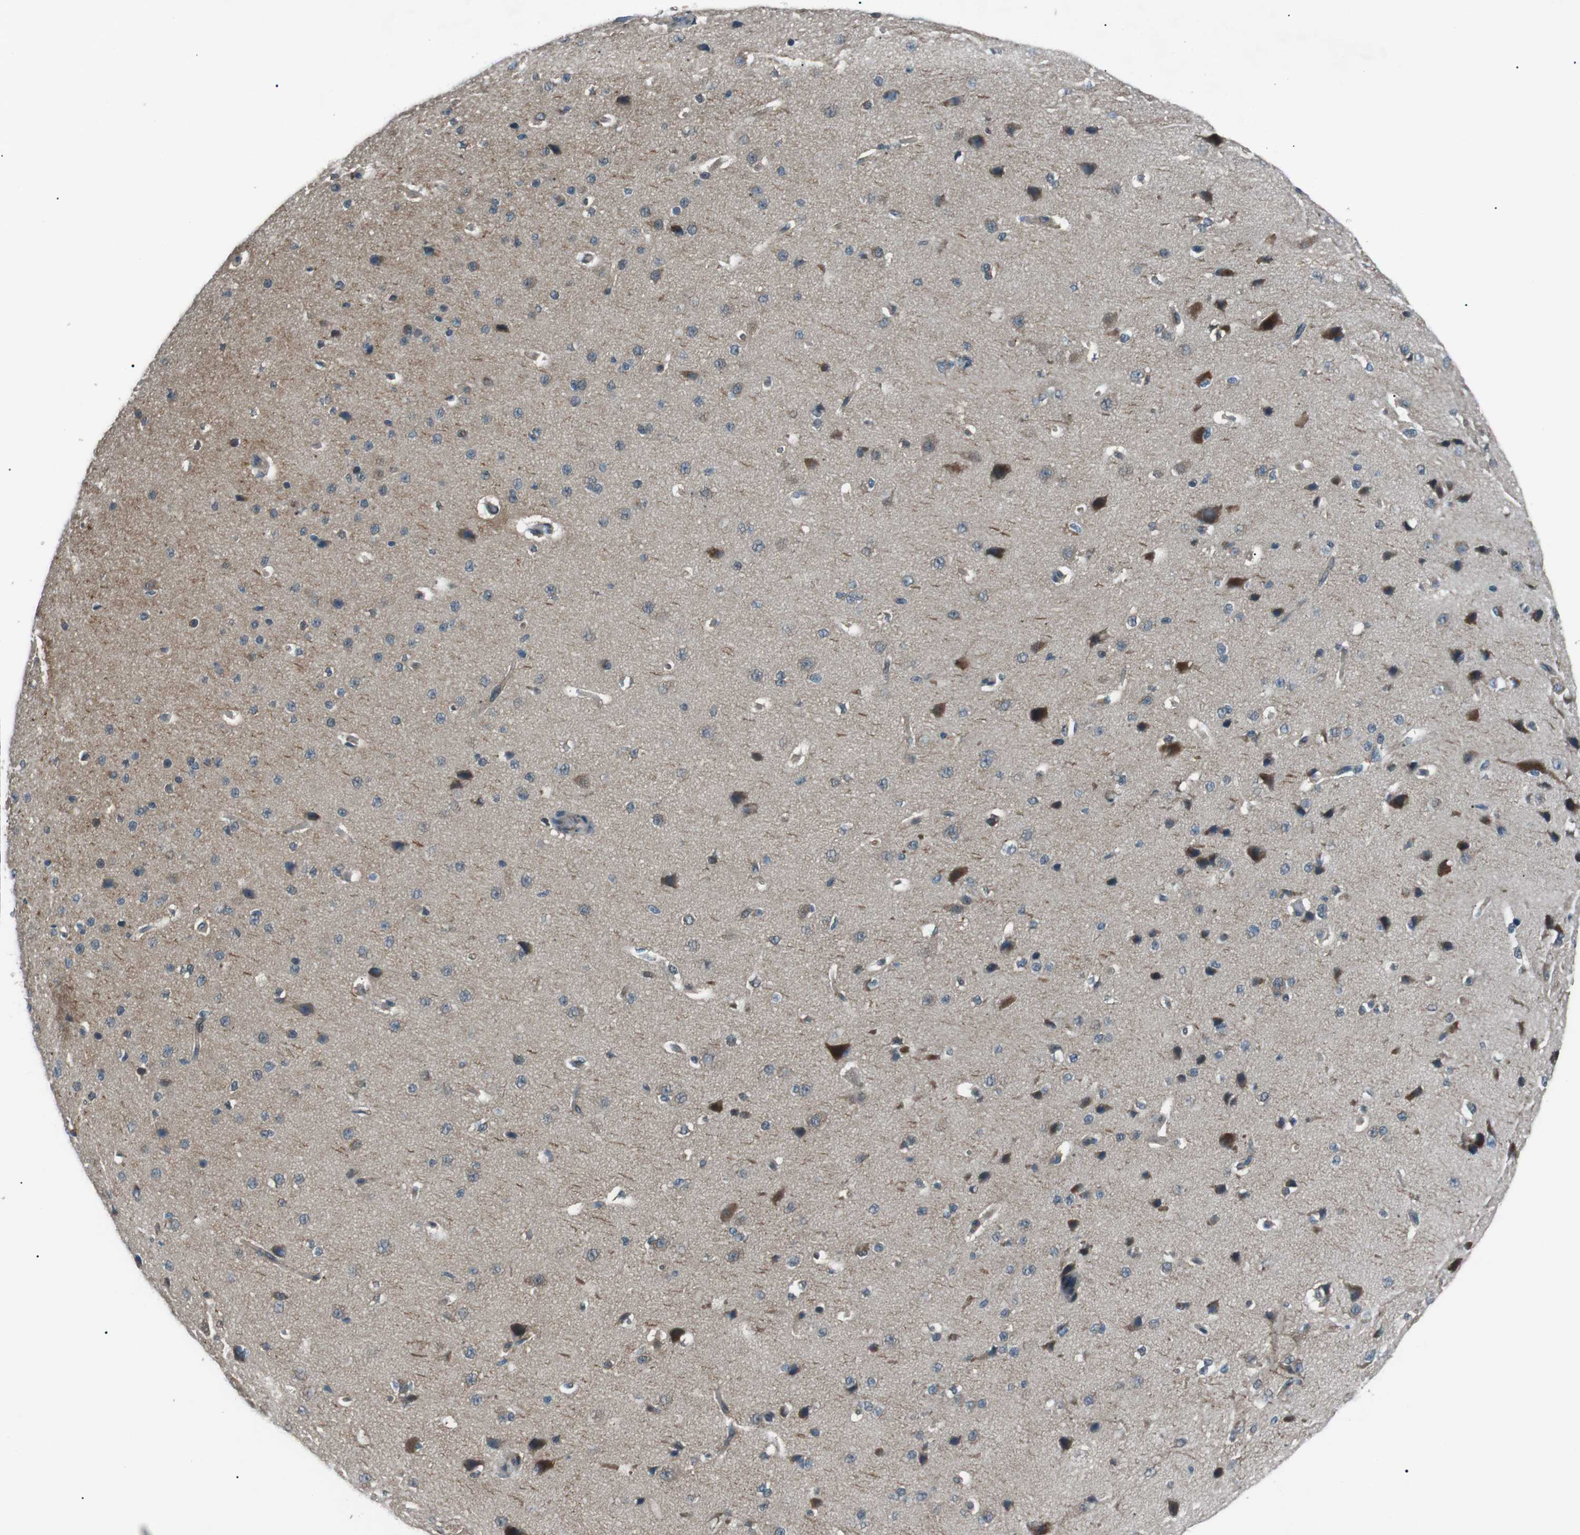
{"staining": {"intensity": "negative", "quantity": "none", "location": "none"}, "tissue": "cerebral cortex", "cell_type": "Endothelial cells", "image_type": "normal", "snomed": [{"axis": "morphology", "description": "Normal tissue, NOS"}, {"axis": "morphology", "description": "Developmental malformation"}, {"axis": "topography", "description": "Cerebral cortex"}], "caption": "Immunohistochemistry histopathology image of normal cerebral cortex: human cerebral cortex stained with DAB exhibits no significant protein staining in endothelial cells.", "gene": "LRIG2", "patient": {"sex": "female", "age": 30}}